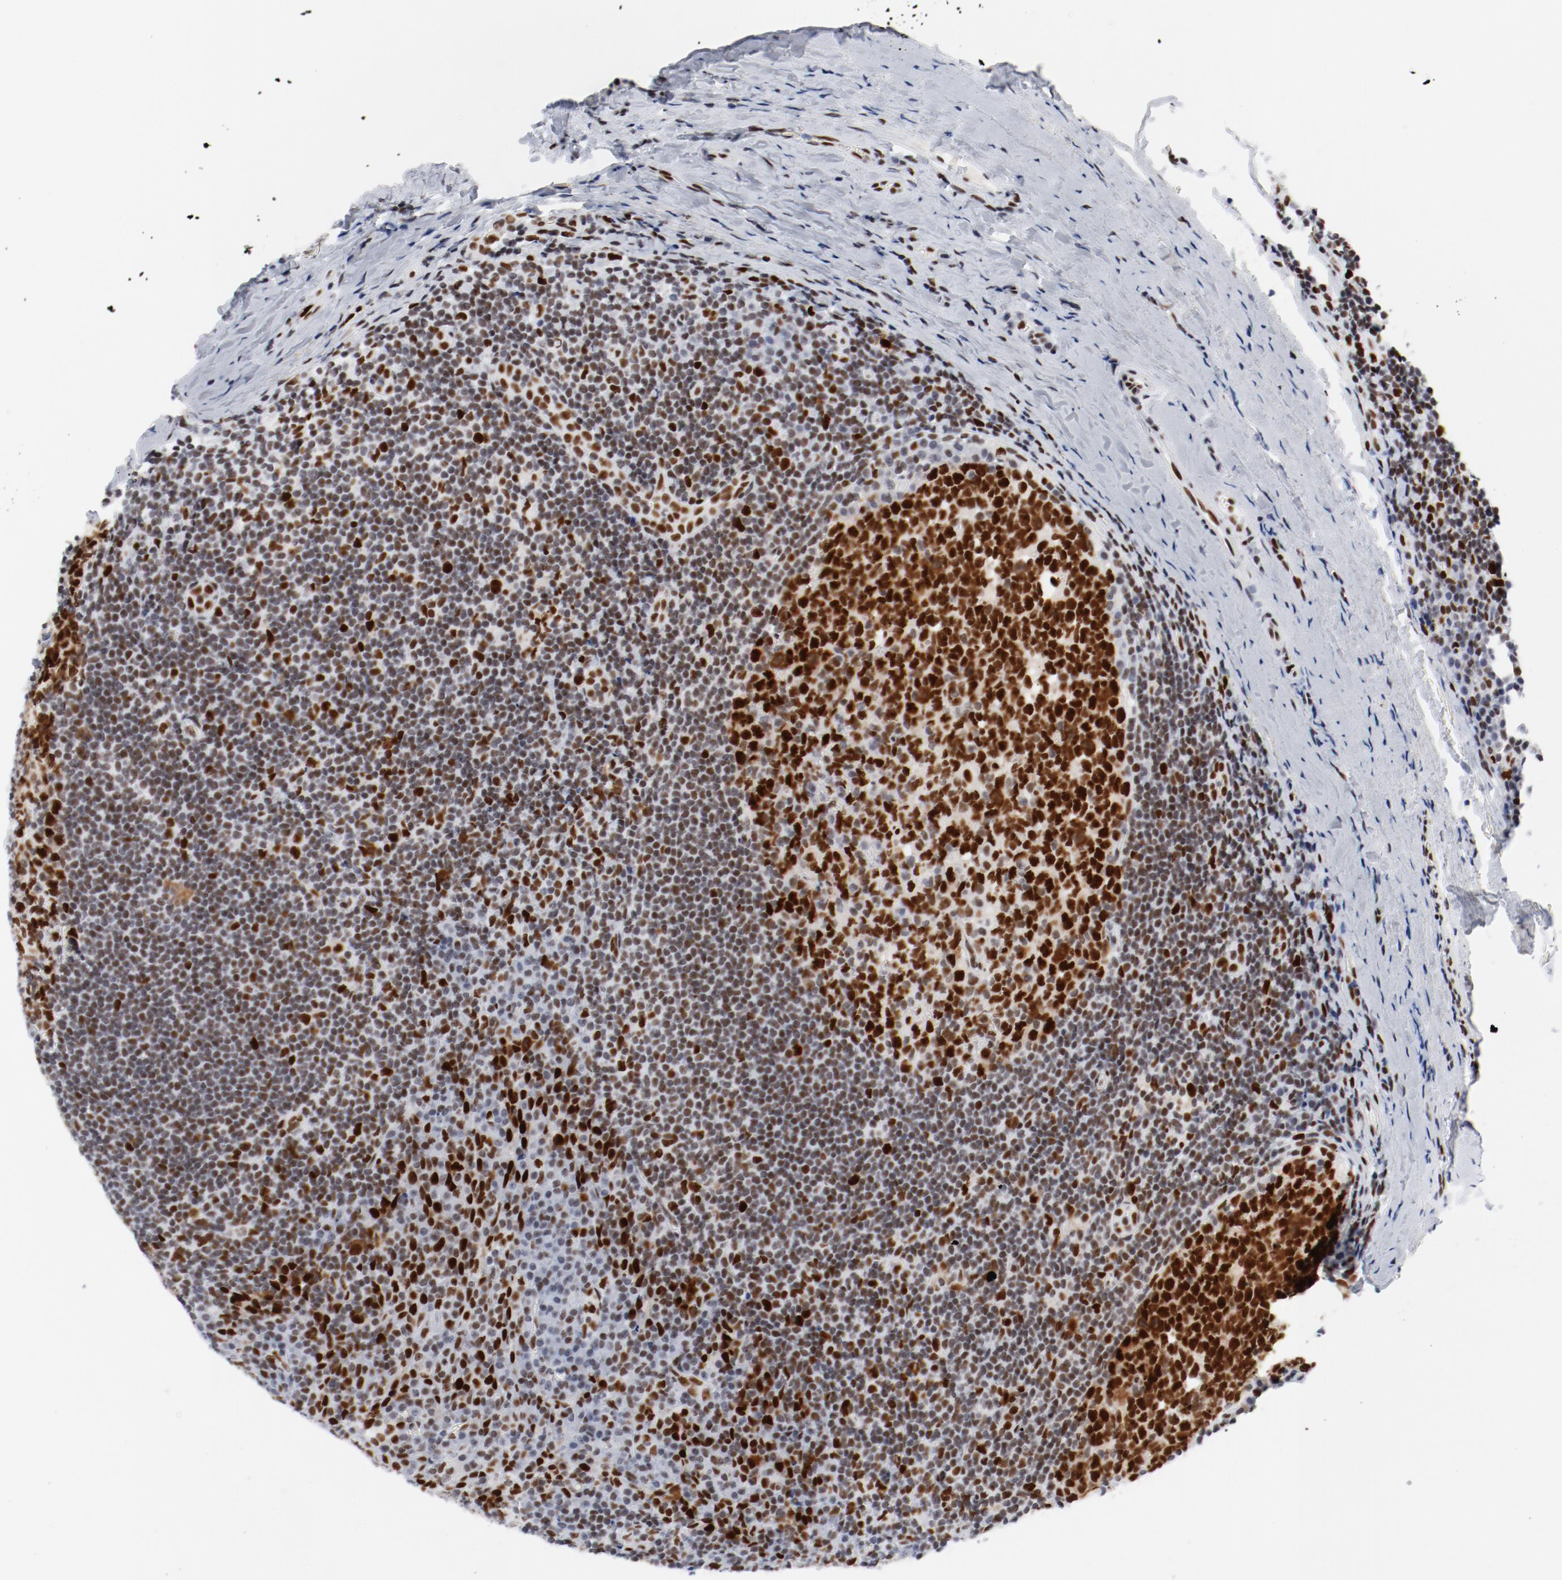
{"staining": {"intensity": "moderate", "quantity": ">75%", "location": "nuclear"}, "tissue": "tonsil", "cell_type": "Germinal center cells", "image_type": "normal", "snomed": [{"axis": "morphology", "description": "Normal tissue, NOS"}, {"axis": "topography", "description": "Tonsil"}], "caption": "Protein staining by IHC demonstrates moderate nuclear positivity in about >75% of germinal center cells in normal tonsil. (Brightfield microscopy of DAB IHC at high magnification).", "gene": "POLD1", "patient": {"sex": "male", "age": 31}}